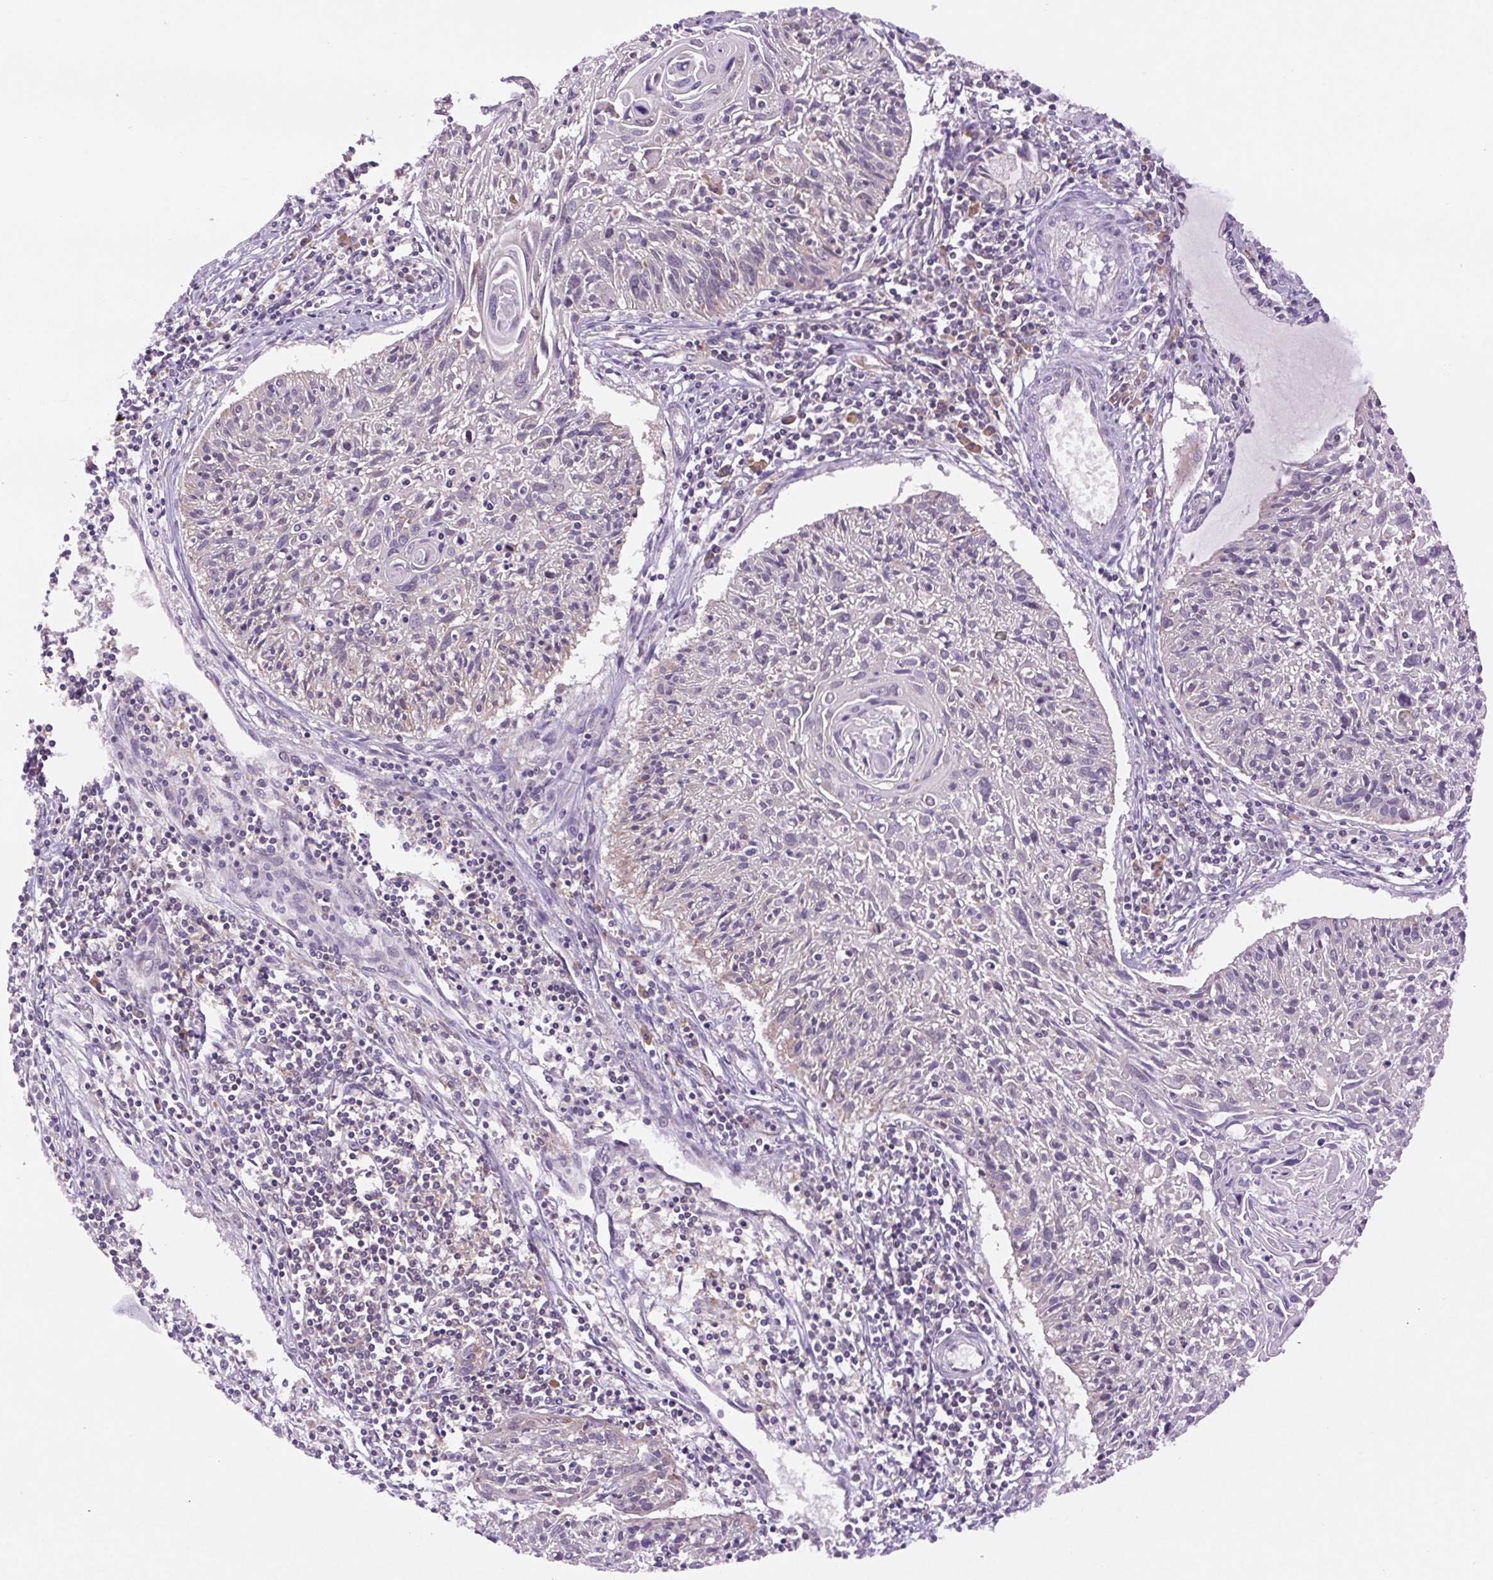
{"staining": {"intensity": "weak", "quantity": "<25%", "location": "cytoplasmic/membranous"}, "tissue": "cervical cancer", "cell_type": "Tumor cells", "image_type": "cancer", "snomed": [{"axis": "morphology", "description": "Squamous cell carcinoma, NOS"}, {"axis": "topography", "description": "Cervix"}], "caption": "Immunohistochemistry histopathology image of neoplastic tissue: cervical cancer stained with DAB shows no significant protein staining in tumor cells.", "gene": "MINK1", "patient": {"sex": "female", "age": 51}}